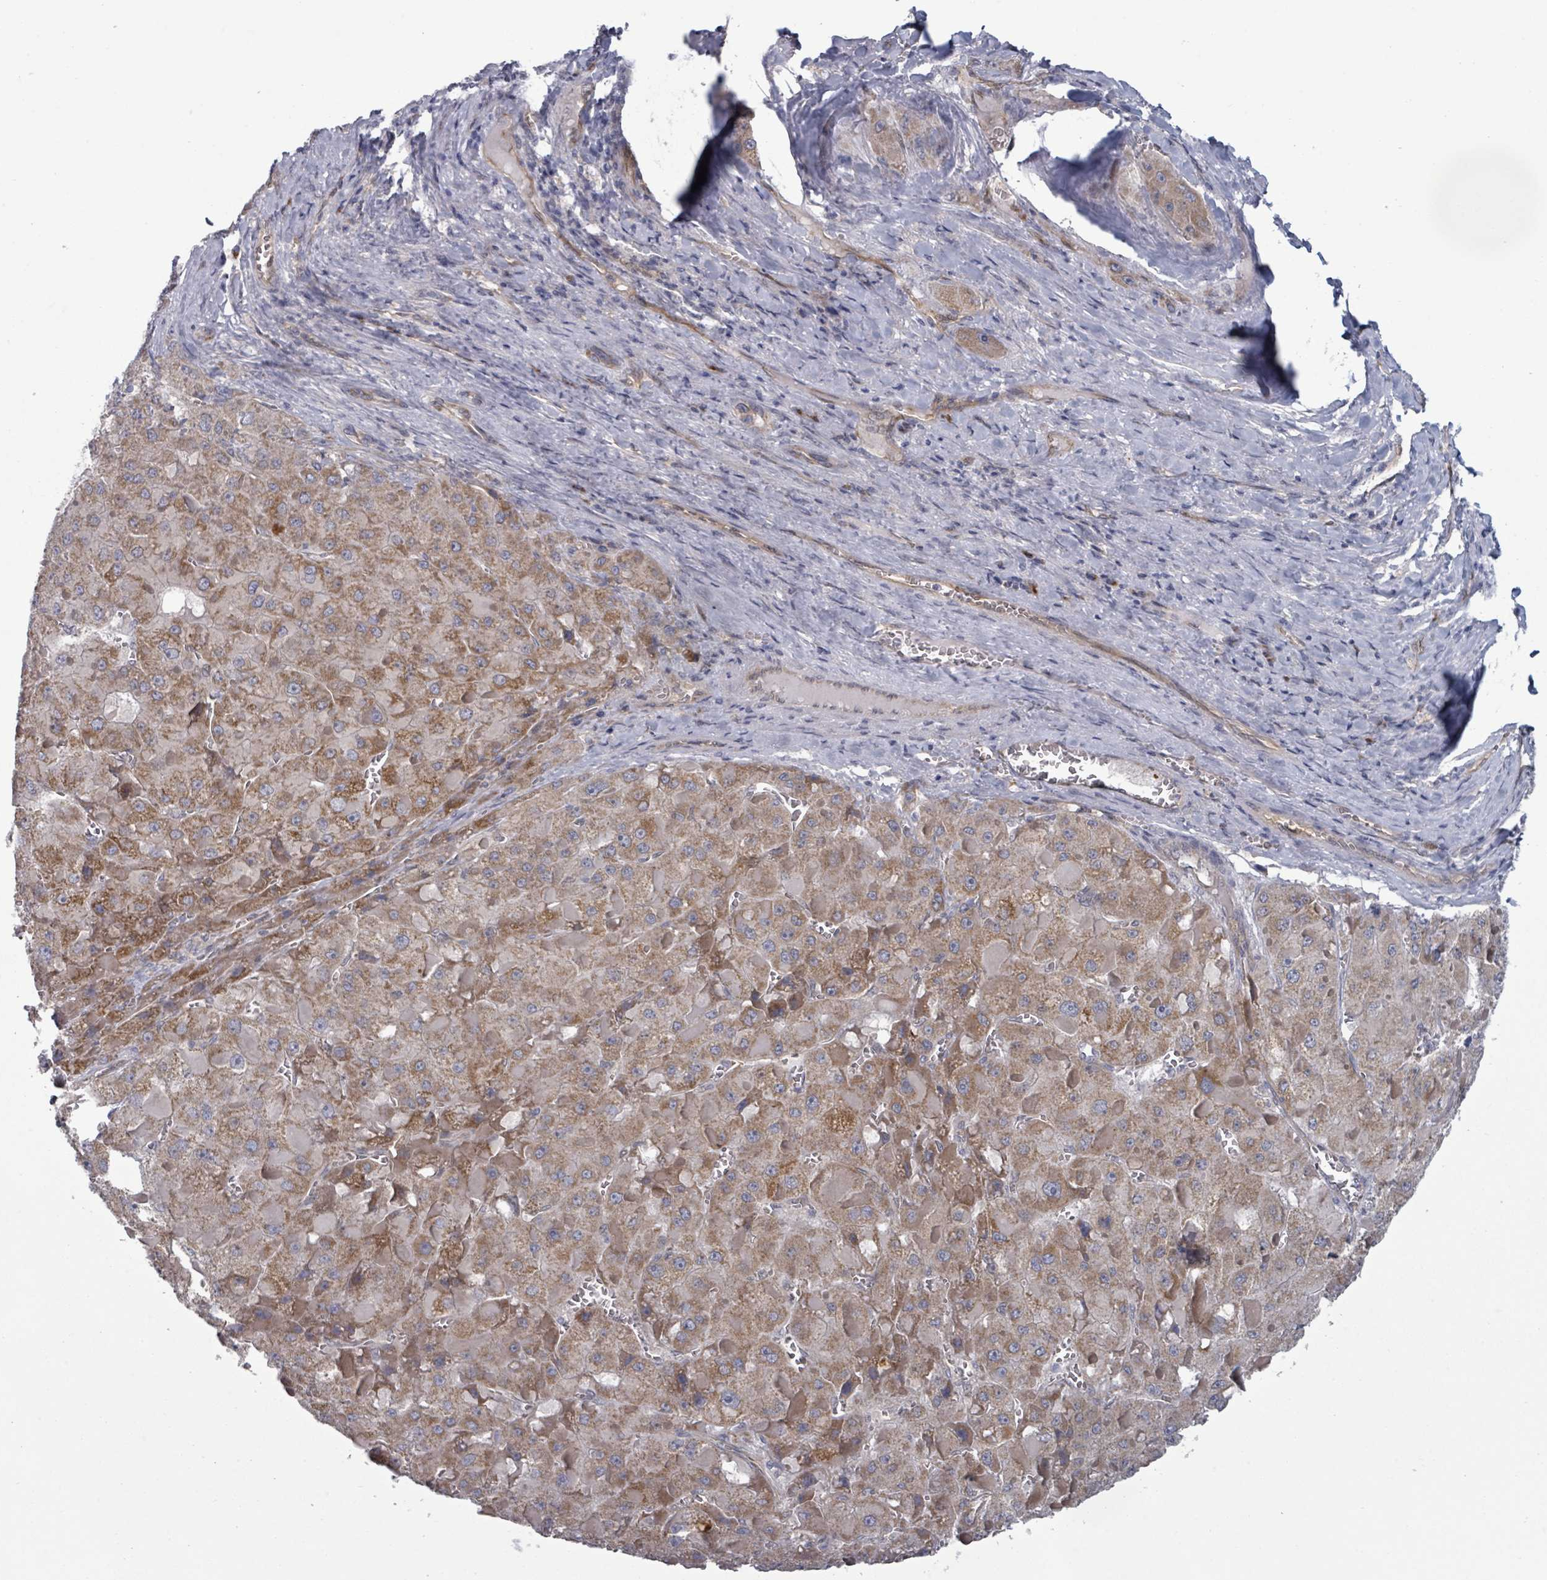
{"staining": {"intensity": "moderate", "quantity": ">75%", "location": "cytoplasmic/membranous"}, "tissue": "liver cancer", "cell_type": "Tumor cells", "image_type": "cancer", "snomed": [{"axis": "morphology", "description": "Carcinoma, Hepatocellular, NOS"}, {"axis": "topography", "description": "Liver"}], "caption": "Tumor cells exhibit medium levels of moderate cytoplasmic/membranous expression in approximately >75% of cells in human hepatocellular carcinoma (liver).", "gene": "FKBP1A", "patient": {"sex": "female", "age": 73}}